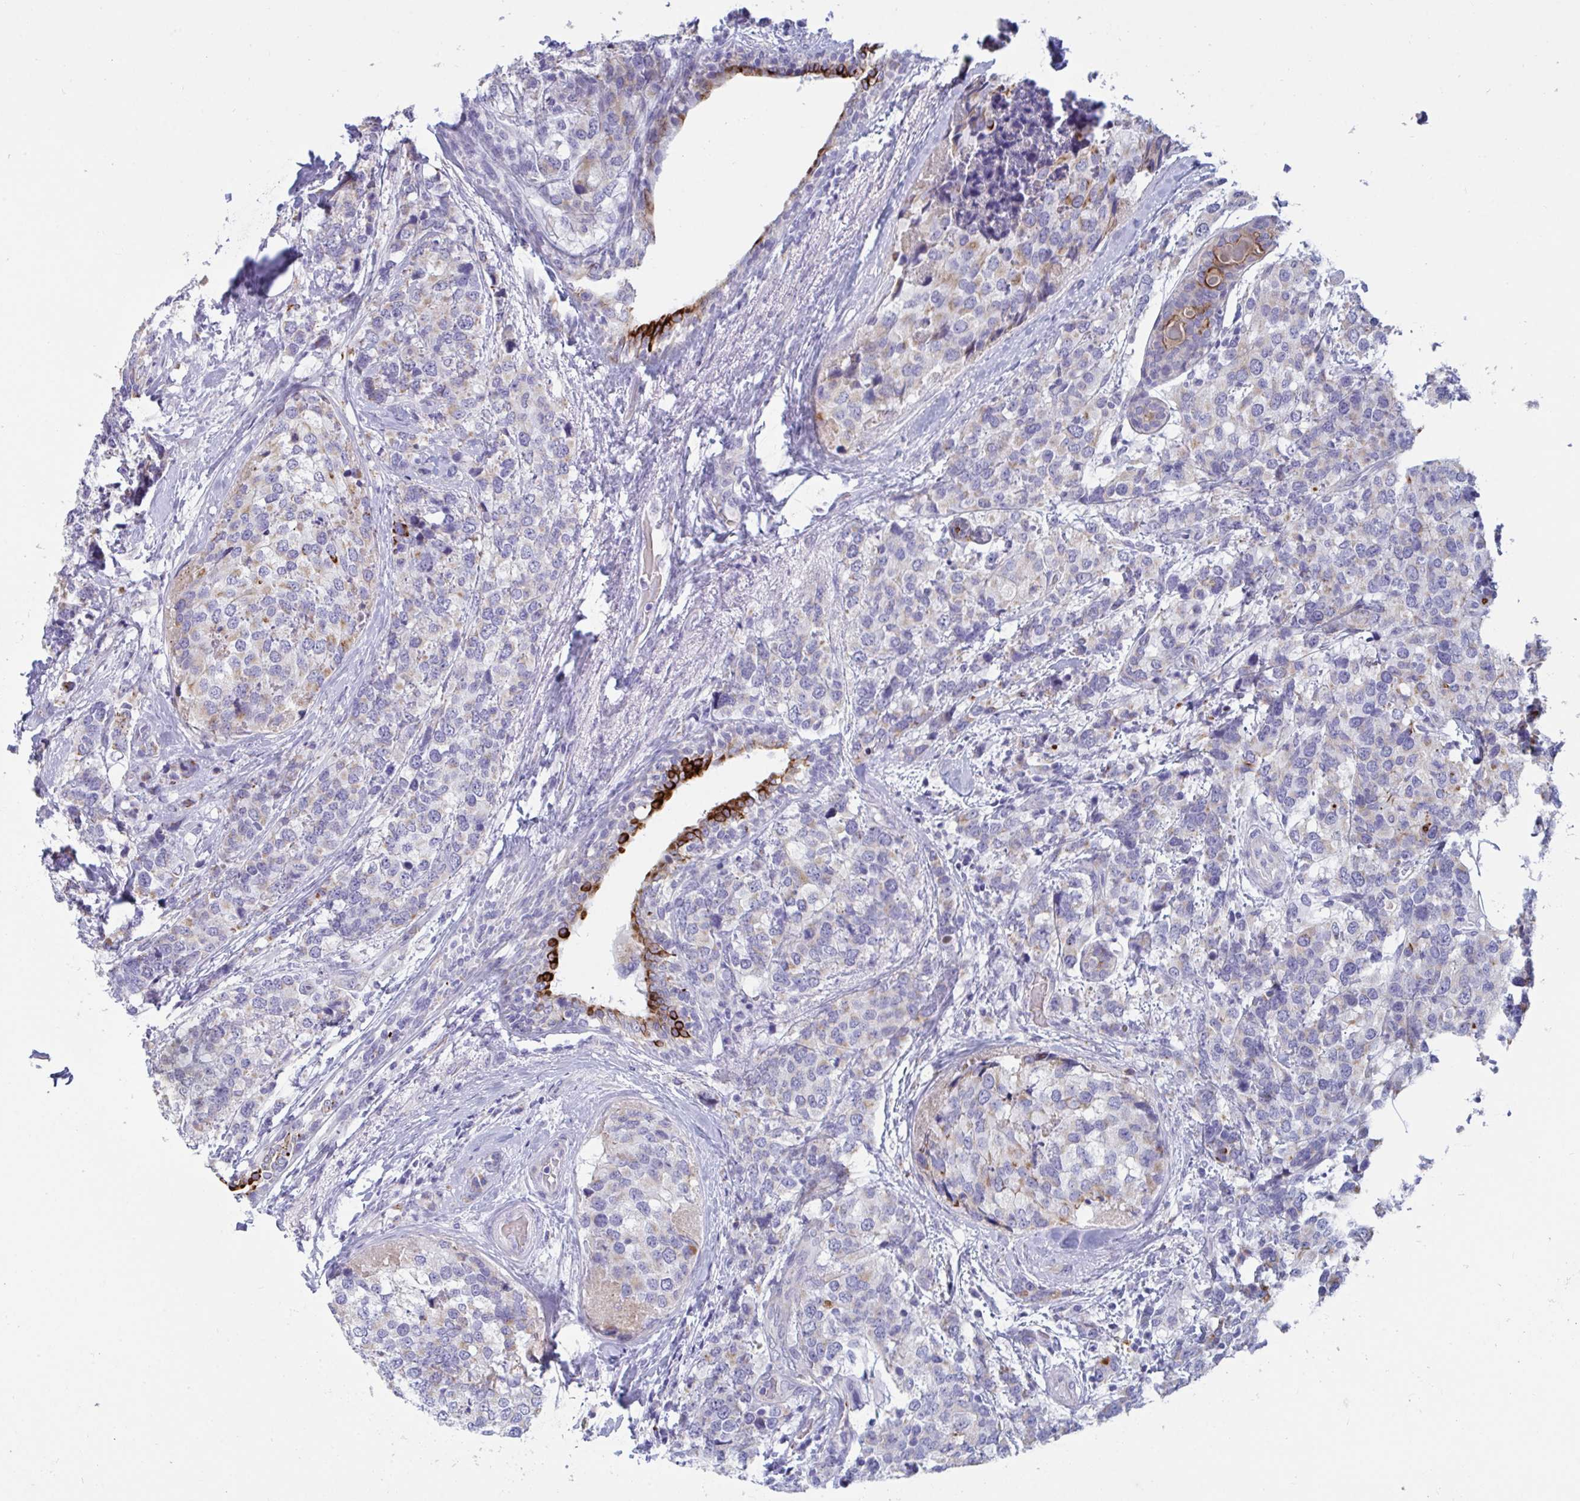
{"staining": {"intensity": "negative", "quantity": "none", "location": "none"}, "tissue": "breast cancer", "cell_type": "Tumor cells", "image_type": "cancer", "snomed": [{"axis": "morphology", "description": "Lobular carcinoma"}, {"axis": "topography", "description": "Breast"}], "caption": "High magnification brightfield microscopy of breast cancer stained with DAB (brown) and counterstained with hematoxylin (blue): tumor cells show no significant staining.", "gene": "TAS2R38", "patient": {"sex": "female", "age": 59}}